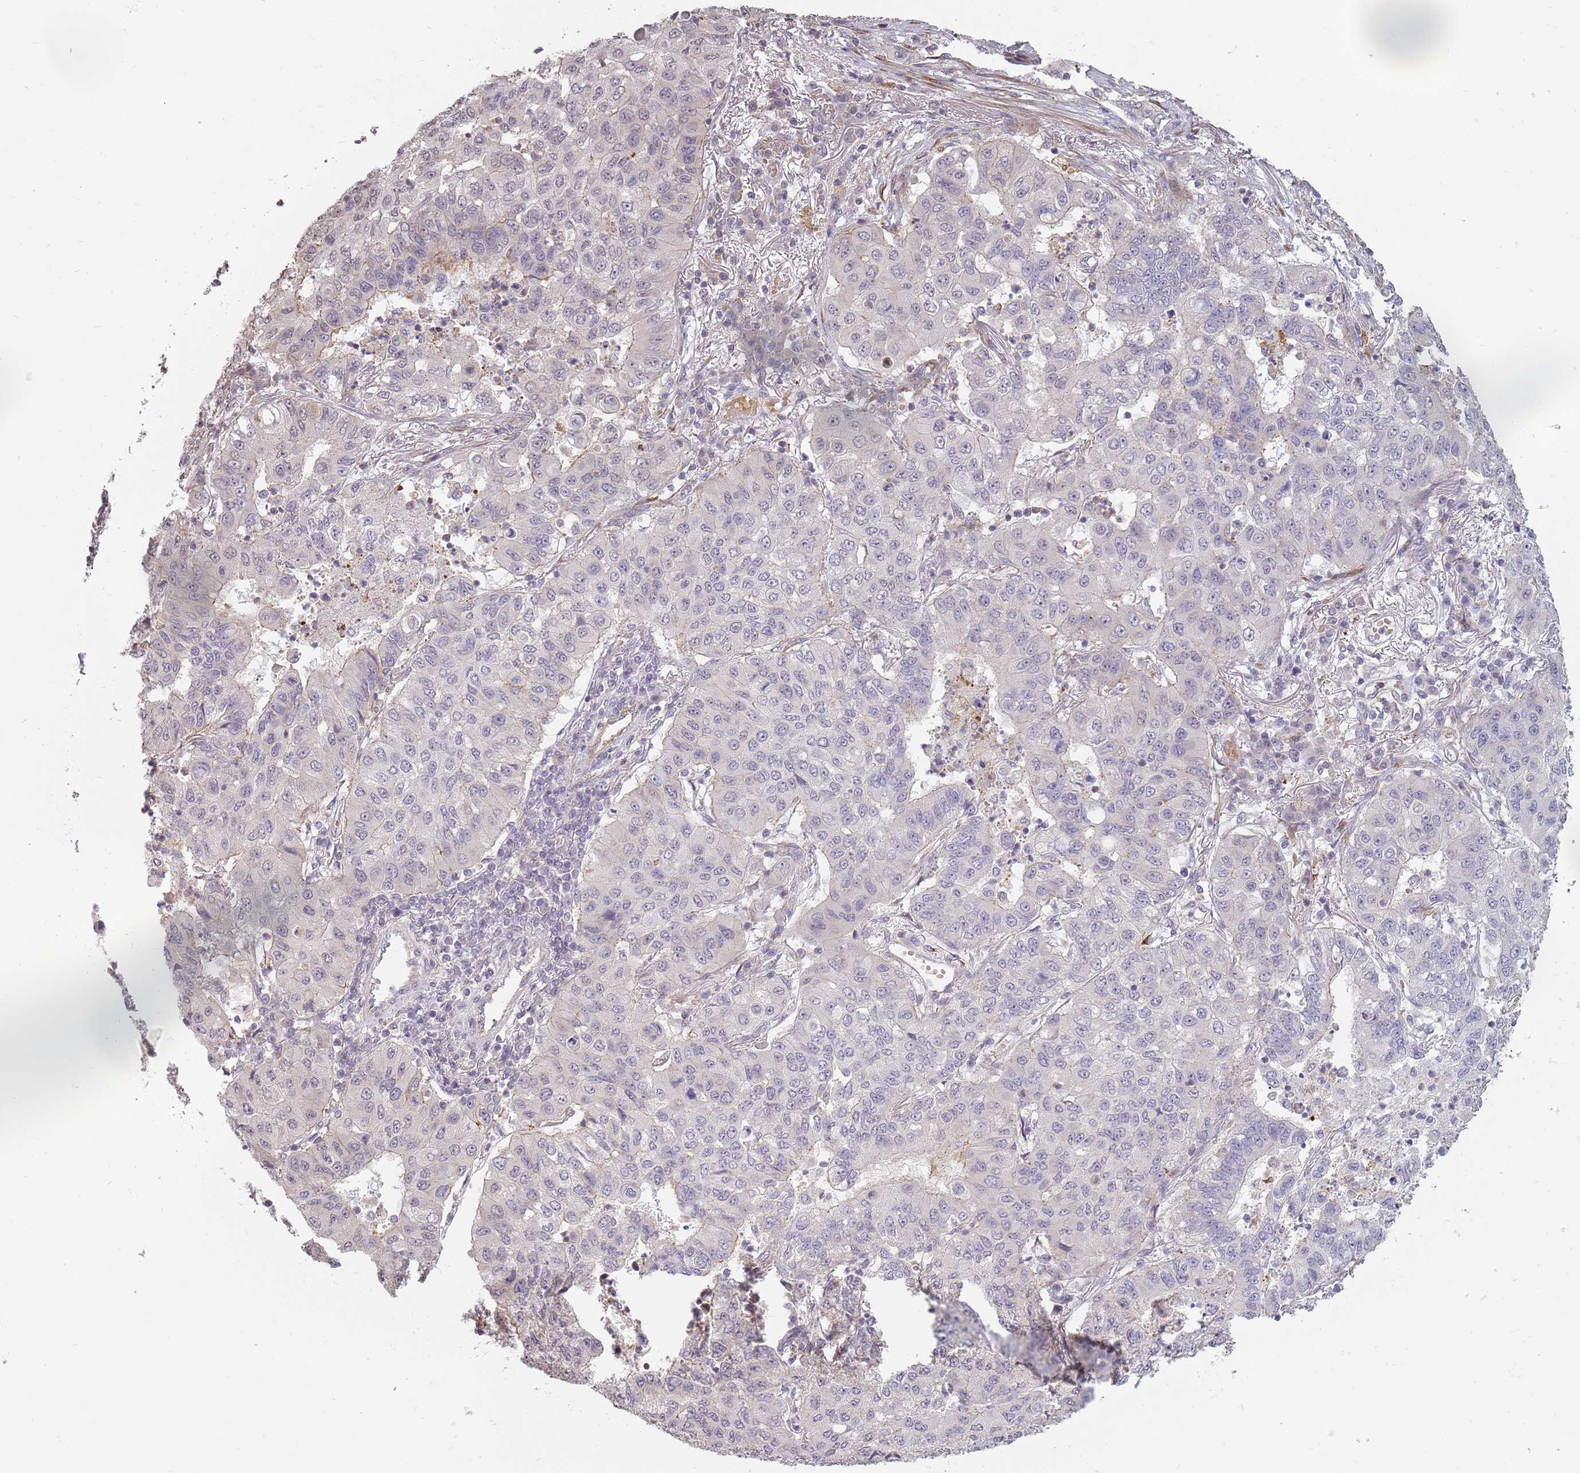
{"staining": {"intensity": "negative", "quantity": "none", "location": "none"}, "tissue": "lung cancer", "cell_type": "Tumor cells", "image_type": "cancer", "snomed": [{"axis": "morphology", "description": "Squamous cell carcinoma, NOS"}, {"axis": "topography", "description": "Lung"}], "caption": "Tumor cells show no significant protein expression in squamous cell carcinoma (lung).", "gene": "PPP1R14C", "patient": {"sex": "male", "age": 74}}